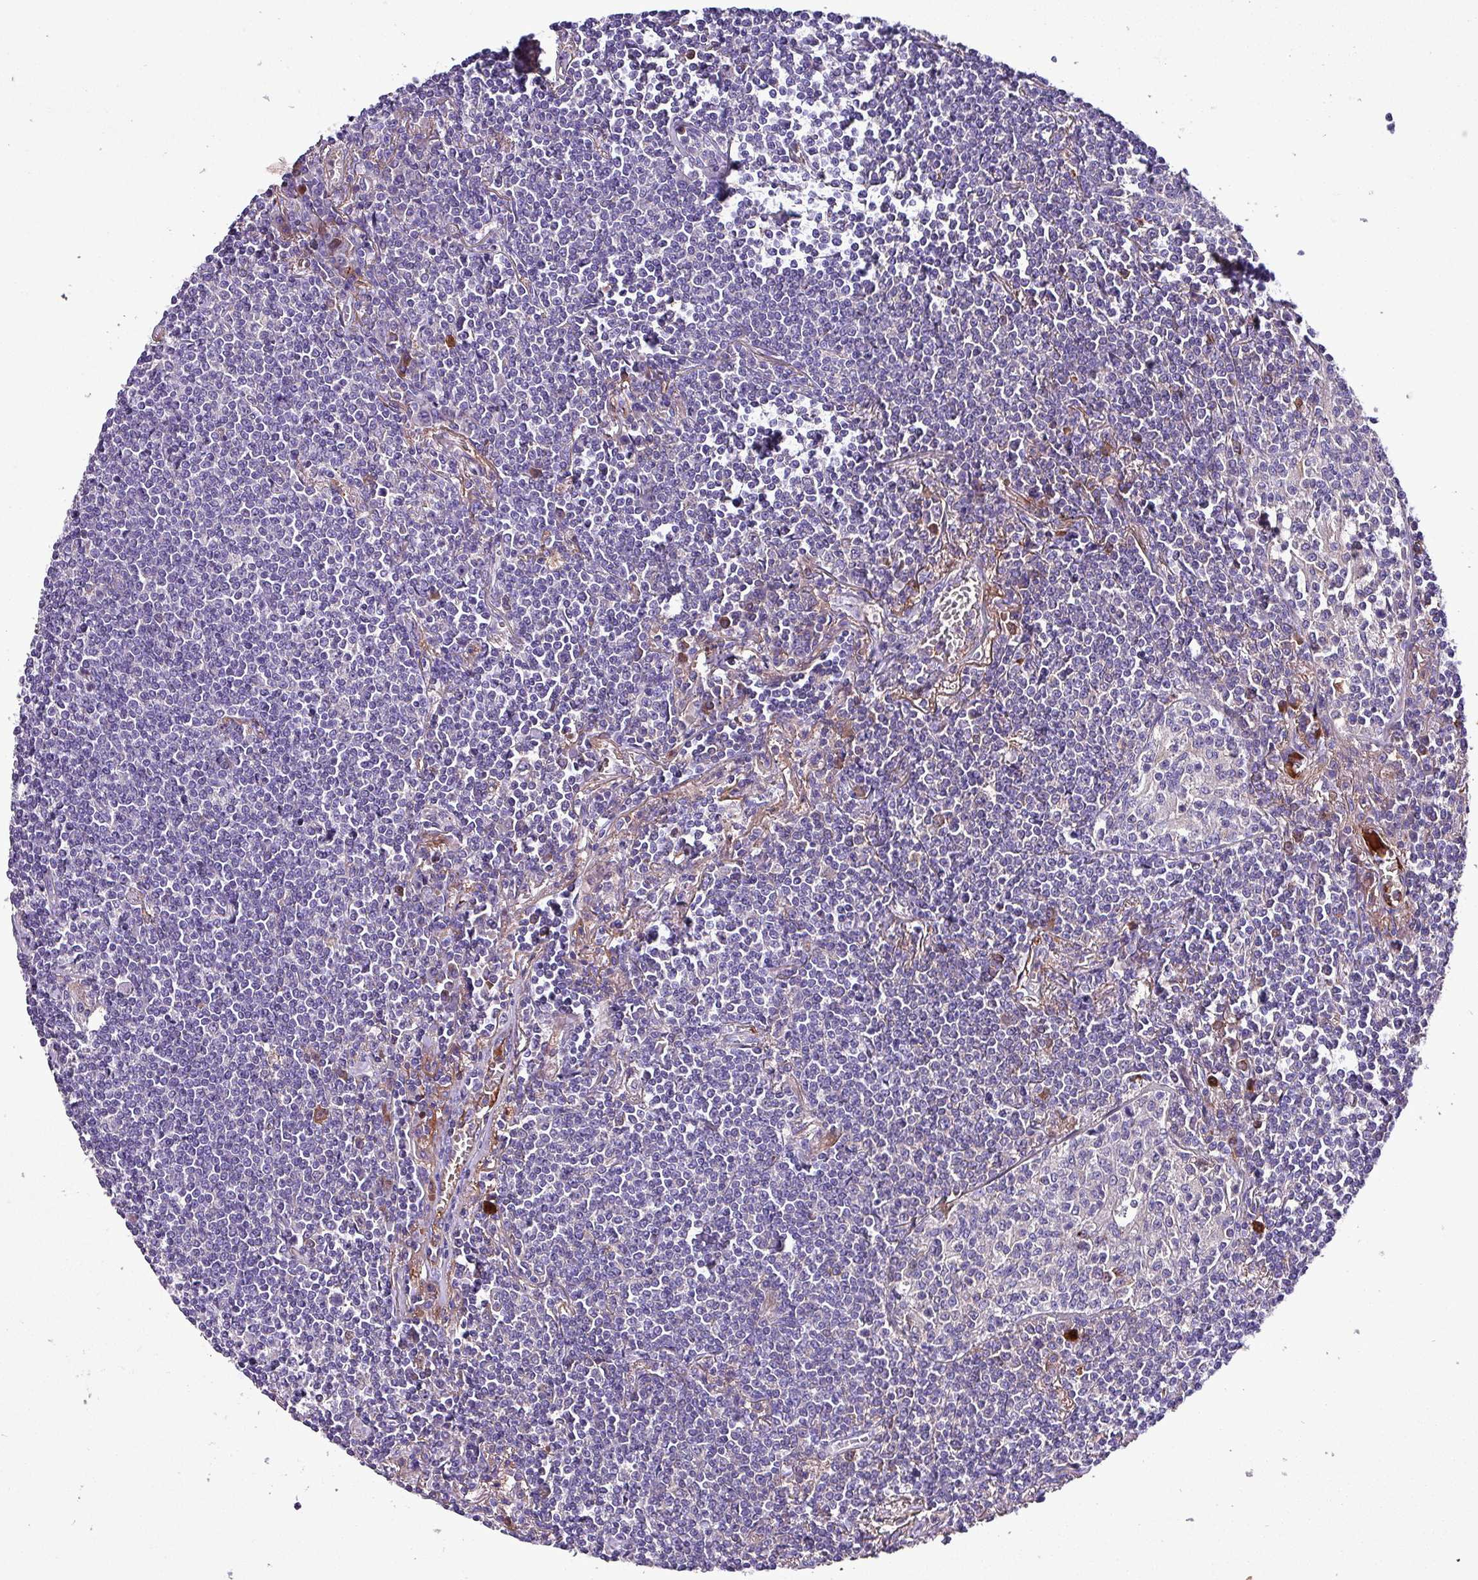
{"staining": {"intensity": "negative", "quantity": "none", "location": "none"}, "tissue": "lymphoma", "cell_type": "Tumor cells", "image_type": "cancer", "snomed": [{"axis": "morphology", "description": "Malignant lymphoma, non-Hodgkin's type, Low grade"}, {"axis": "topography", "description": "Lung"}], "caption": "Photomicrograph shows no significant protein staining in tumor cells of lymphoma.", "gene": "HP", "patient": {"sex": "female", "age": 71}}